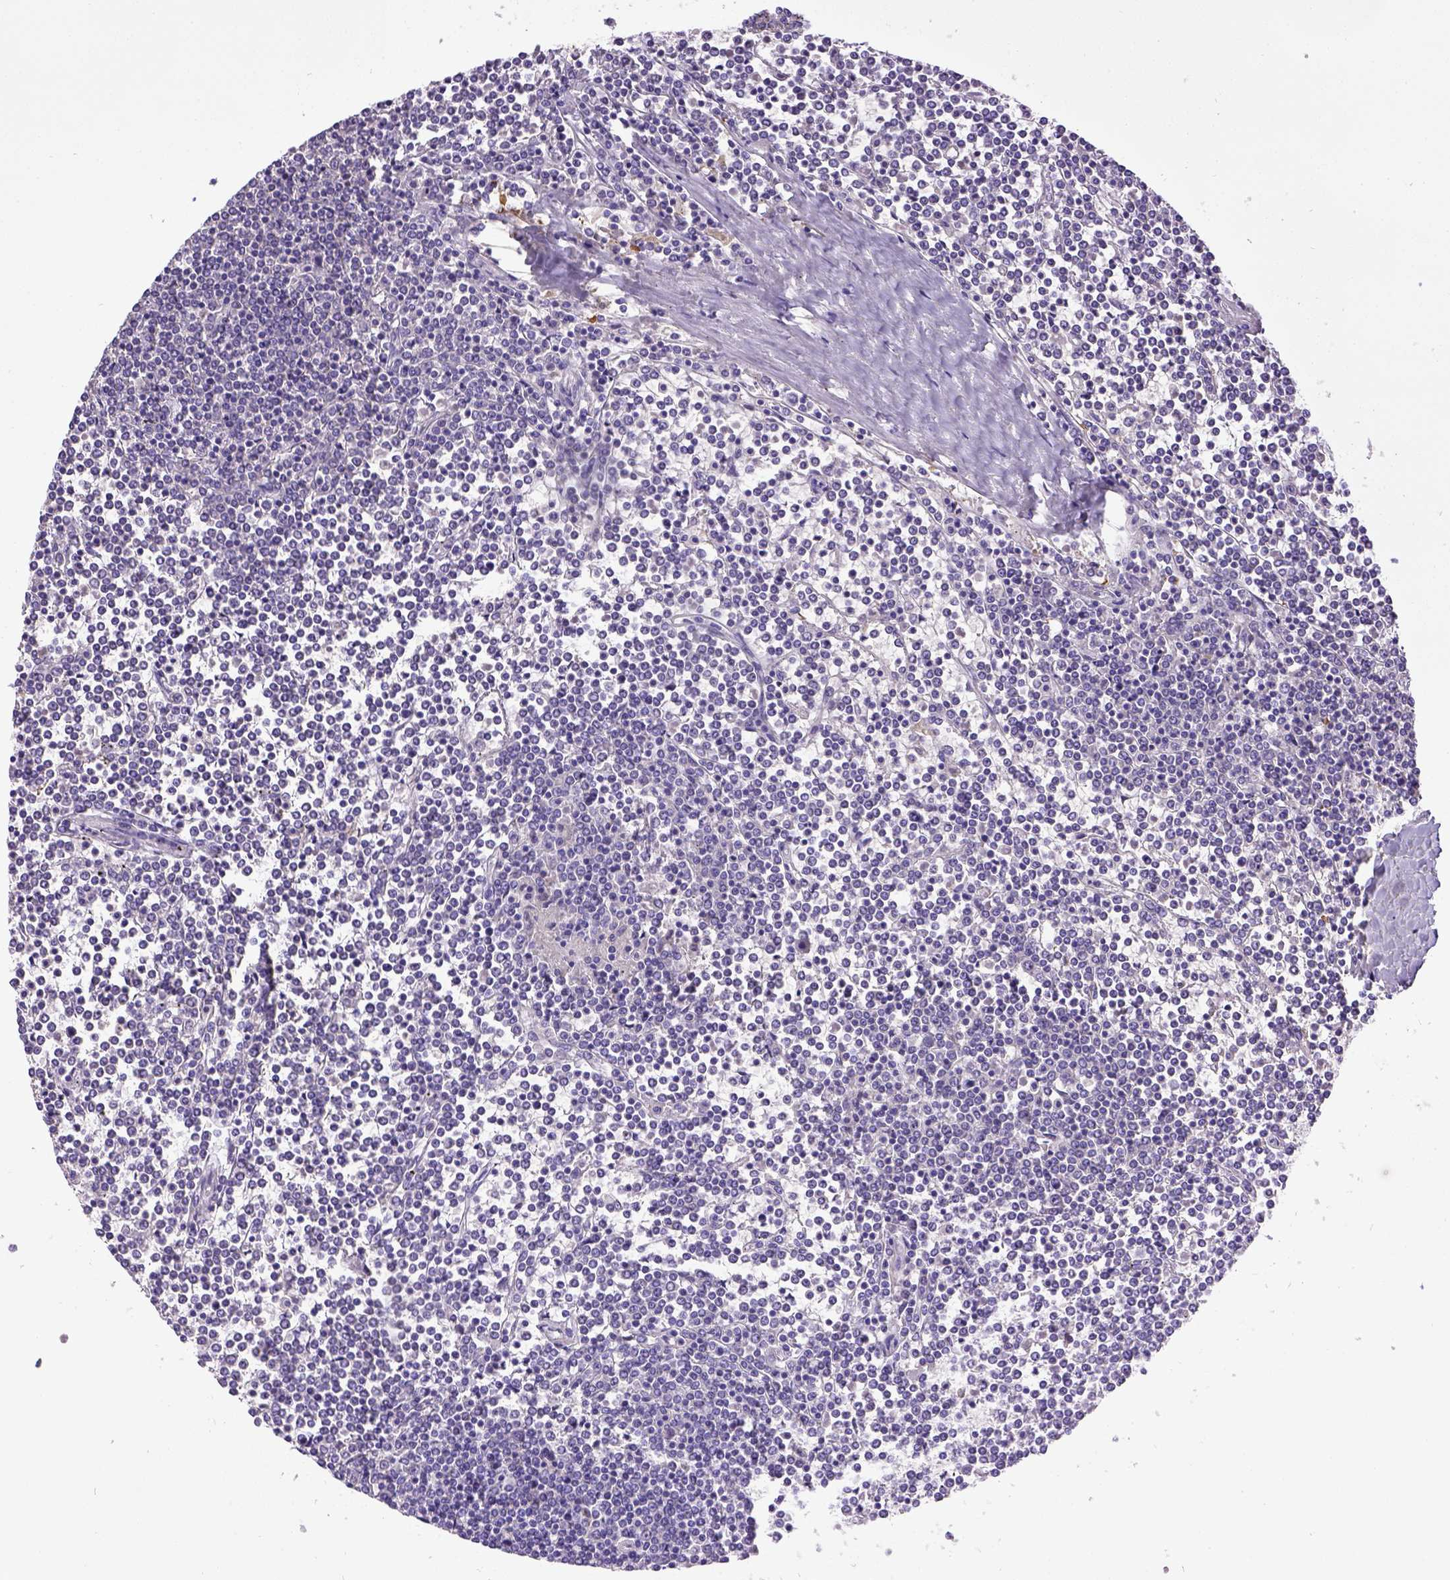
{"staining": {"intensity": "negative", "quantity": "none", "location": "none"}, "tissue": "lymphoma", "cell_type": "Tumor cells", "image_type": "cancer", "snomed": [{"axis": "morphology", "description": "Malignant lymphoma, non-Hodgkin's type, Low grade"}, {"axis": "topography", "description": "Spleen"}], "caption": "This is a photomicrograph of immunohistochemistry staining of low-grade malignant lymphoma, non-Hodgkin's type, which shows no expression in tumor cells.", "gene": "SPEF1", "patient": {"sex": "female", "age": 19}}